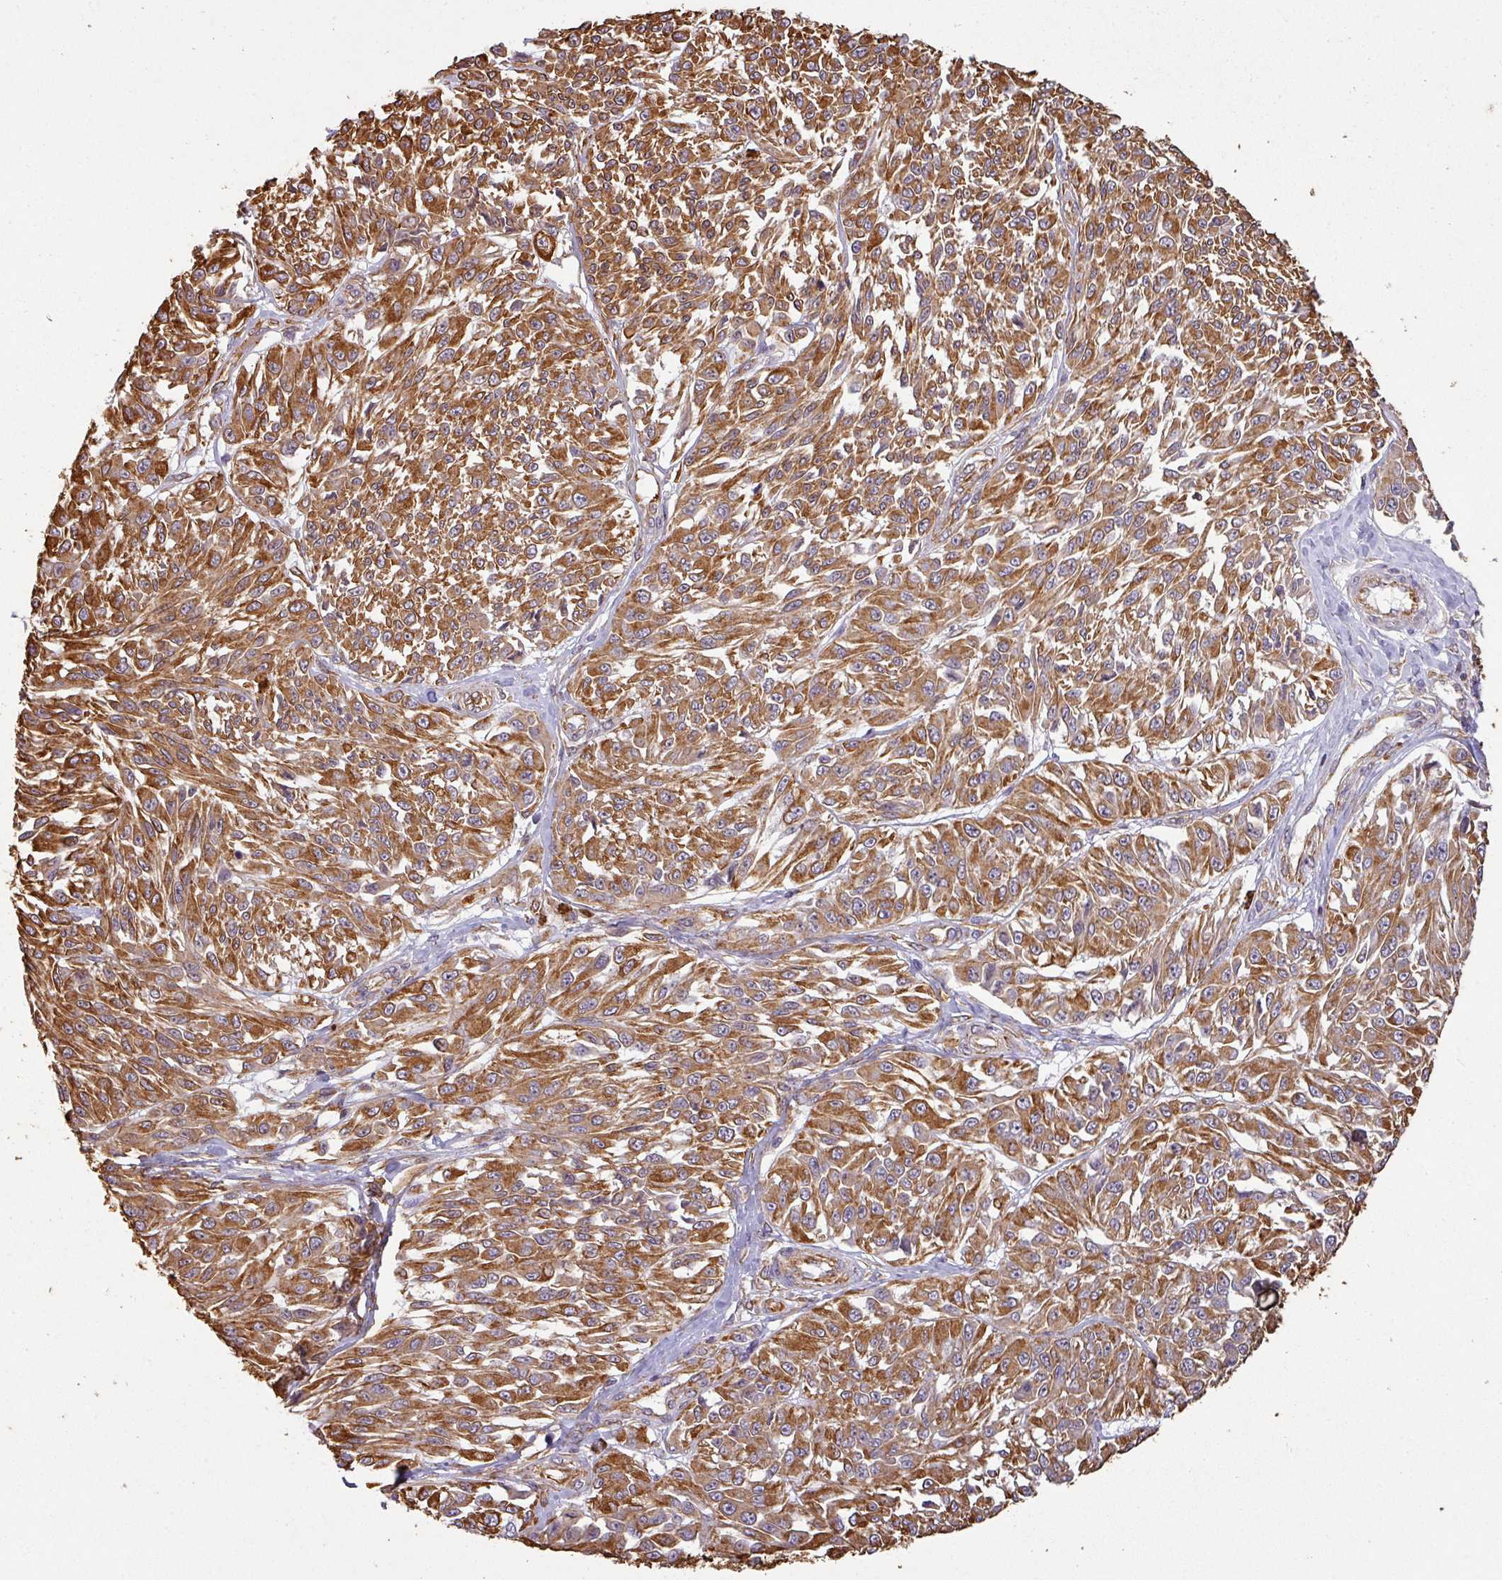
{"staining": {"intensity": "strong", "quantity": ">75%", "location": "cytoplasmic/membranous"}, "tissue": "melanoma", "cell_type": "Tumor cells", "image_type": "cancer", "snomed": [{"axis": "morphology", "description": "Malignant melanoma, NOS"}, {"axis": "topography", "description": "Skin"}], "caption": "A high-resolution photomicrograph shows immunohistochemistry (IHC) staining of melanoma, which displays strong cytoplasmic/membranous expression in about >75% of tumor cells.", "gene": "ZNF280C", "patient": {"sex": "male", "age": 94}}